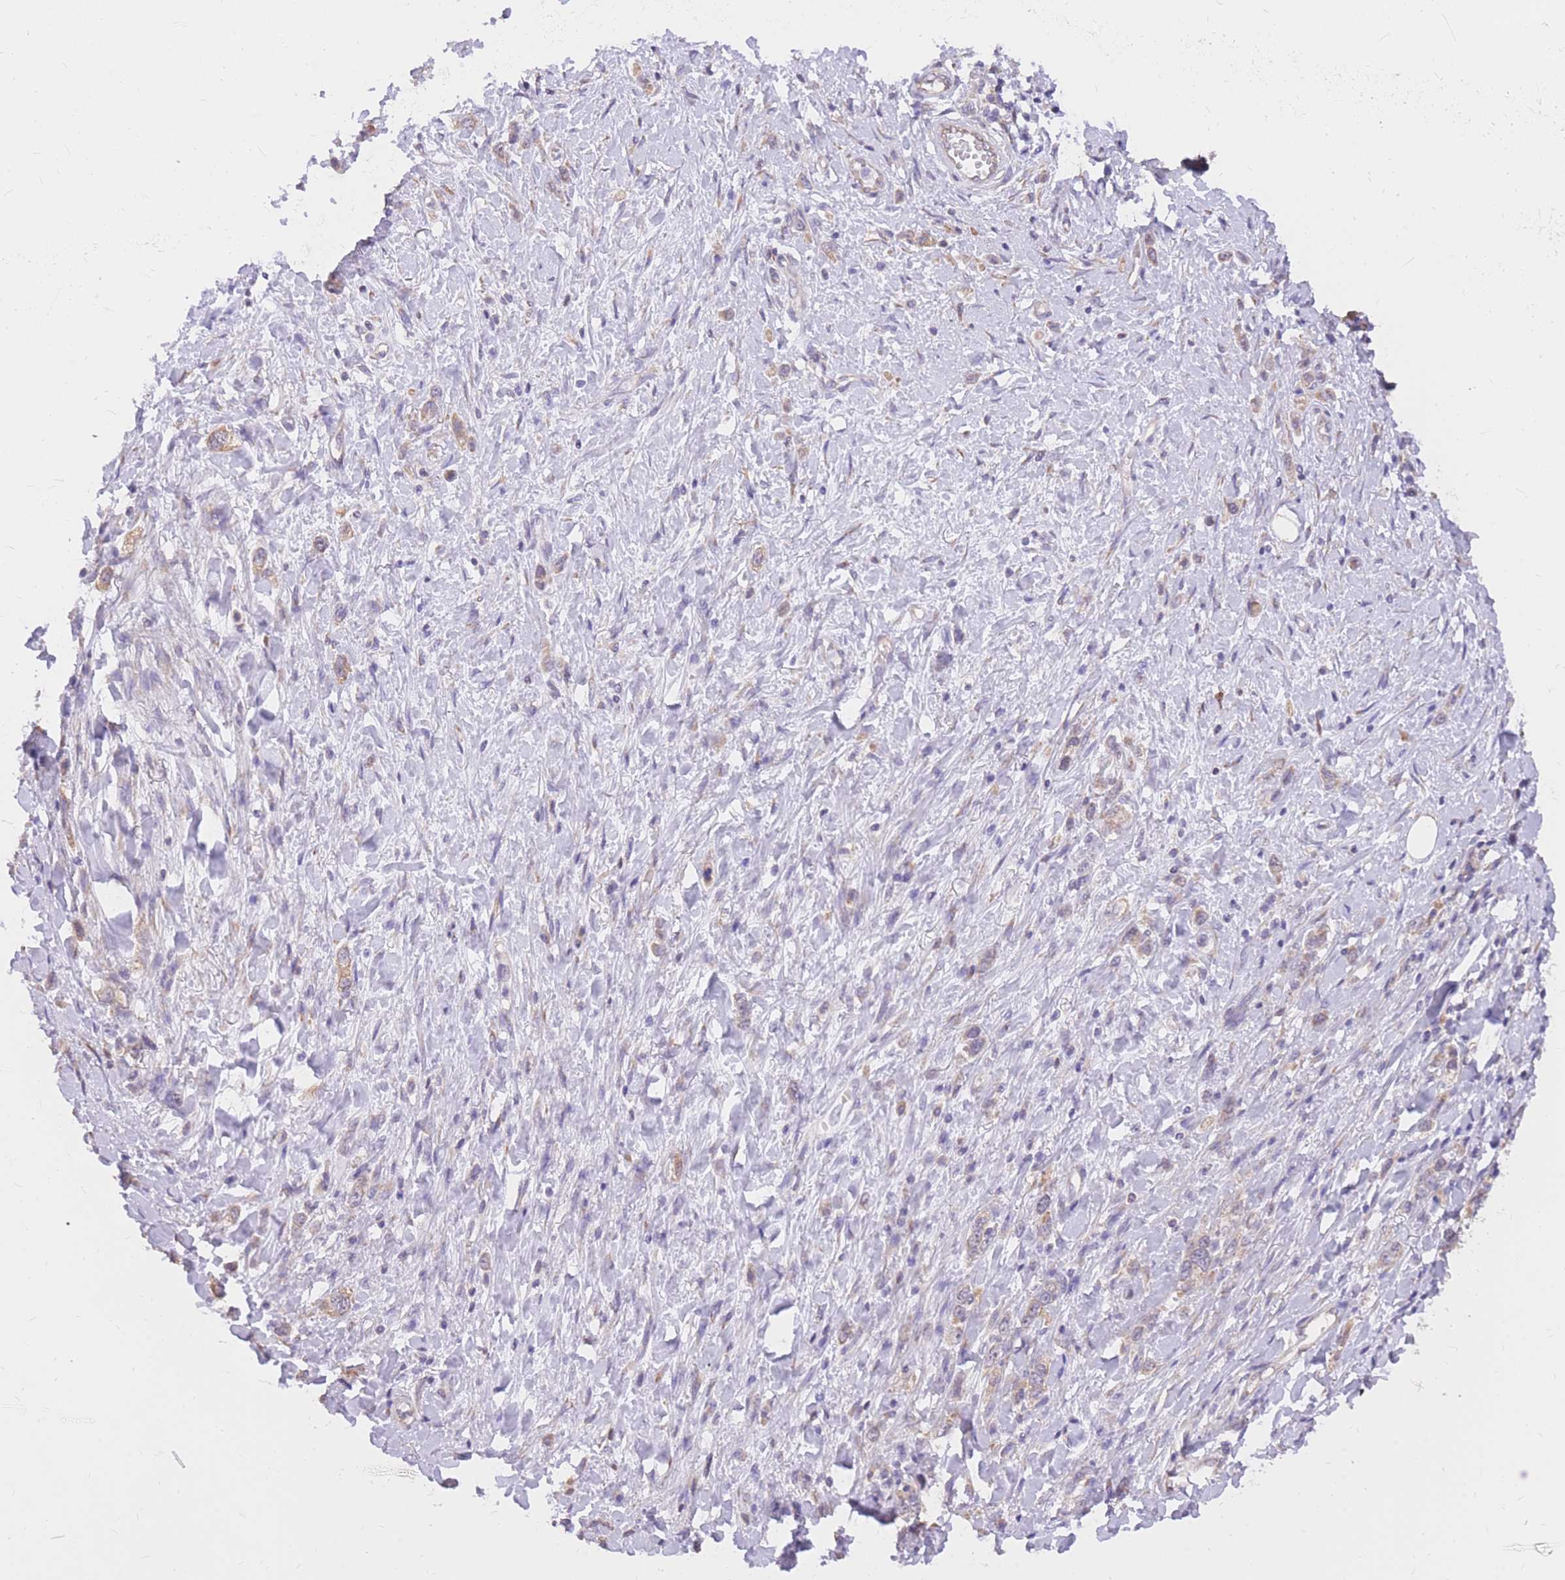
{"staining": {"intensity": "weak", "quantity": "25%-75%", "location": "cytoplasmic/membranous"}, "tissue": "stomach cancer", "cell_type": "Tumor cells", "image_type": "cancer", "snomed": [{"axis": "morphology", "description": "Adenocarcinoma, NOS"}, {"axis": "topography", "description": "Stomach"}], "caption": "Protein staining demonstrates weak cytoplasmic/membranous positivity in about 25%-75% of tumor cells in stomach cancer (adenocarcinoma).", "gene": "TOPAZ1", "patient": {"sex": "female", "age": 65}}